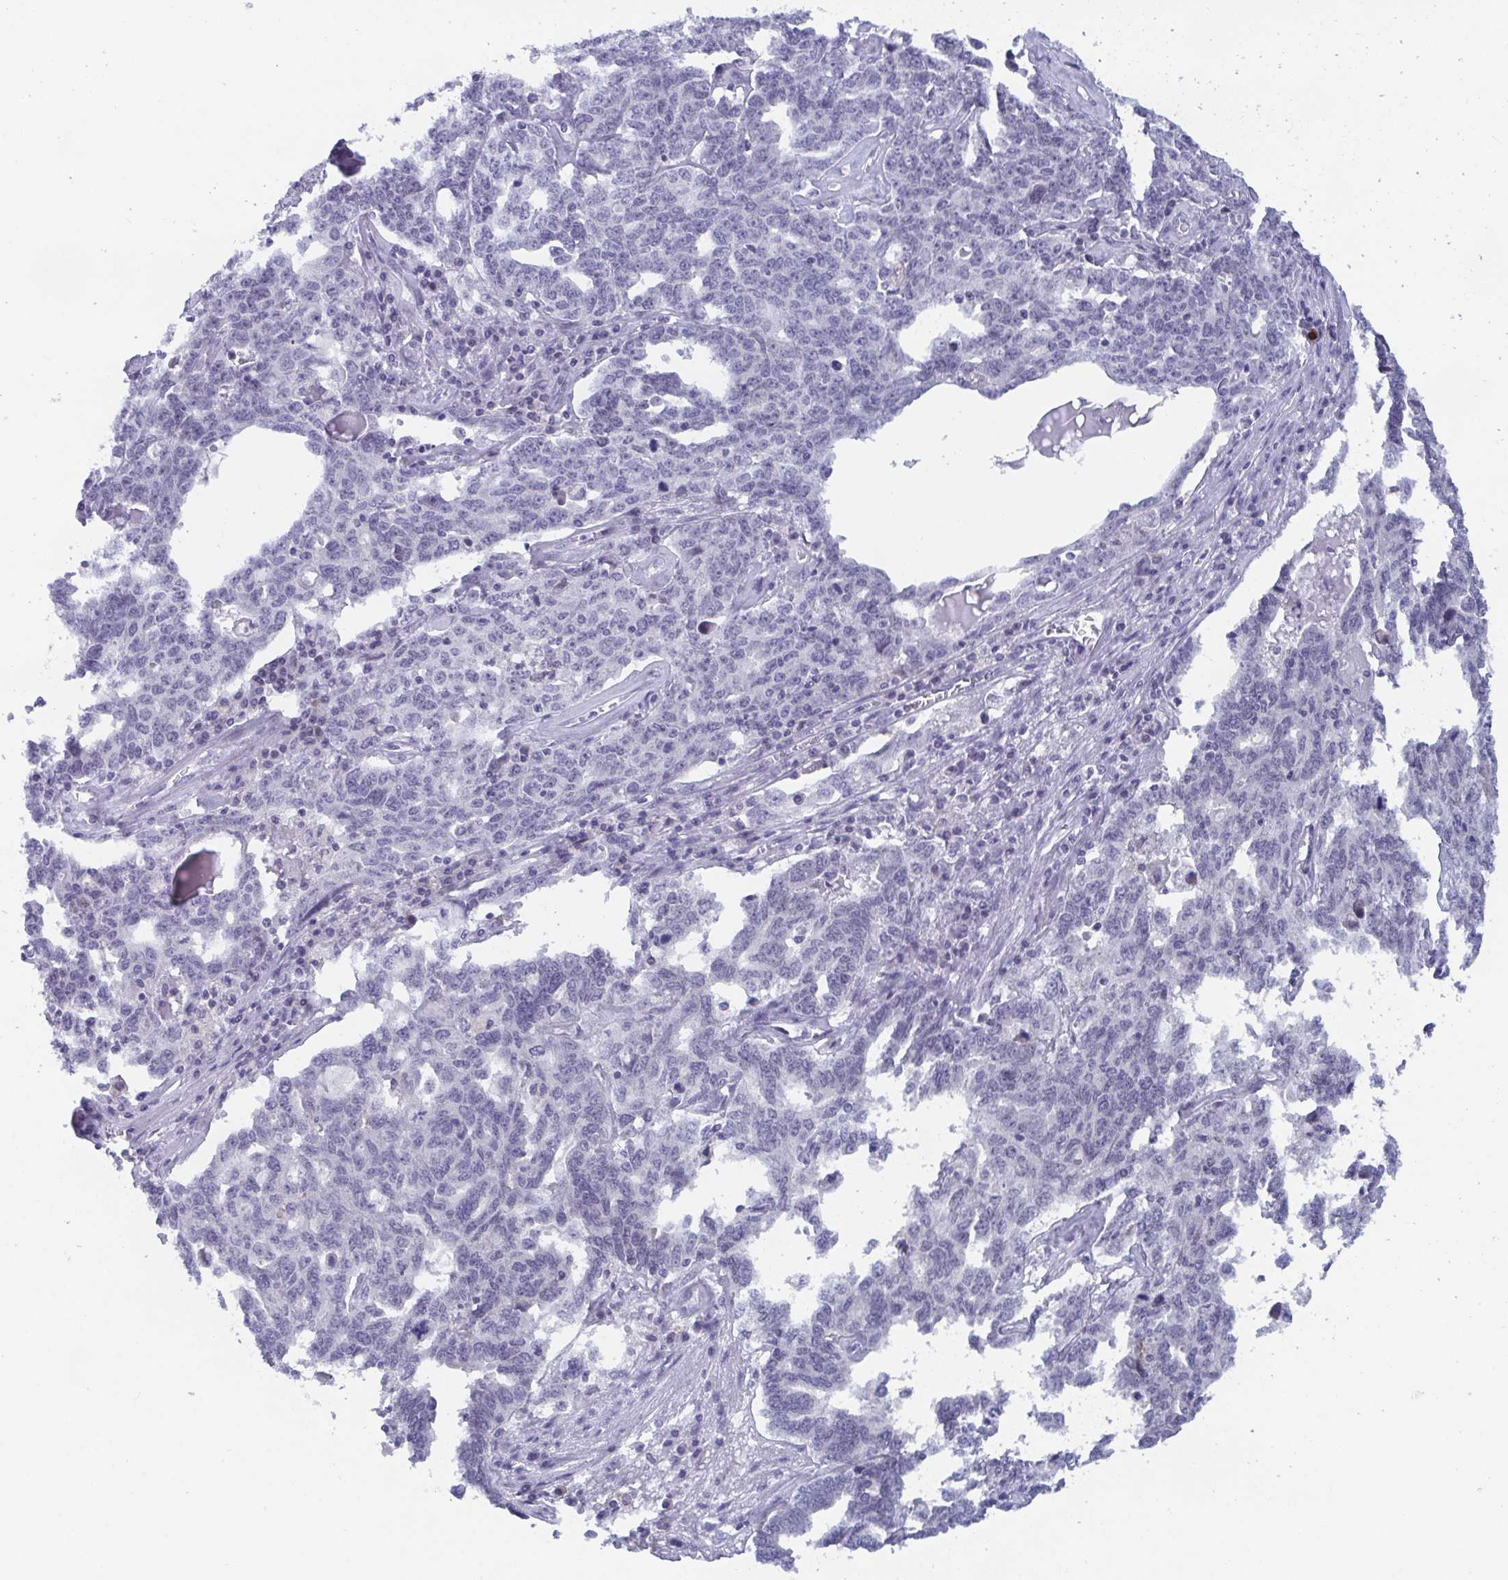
{"staining": {"intensity": "negative", "quantity": "none", "location": "none"}, "tissue": "ovarian cancer", "cell_type": "Tumor cells", "image_type": "cancer", "snomed": [{"axis": "morphology", "description": "Carcinoma, endometroid"}, {"axis": "topography", "description": "Ovary"}], "caption": "Tumor cells are negative for protein expression in human ovarian cancer (endometroid carcinoma). (IHC, brightfield microscopy, high magnification).", "gene": "BMAL2", "patient": {"sex": "female", "age": 62}}